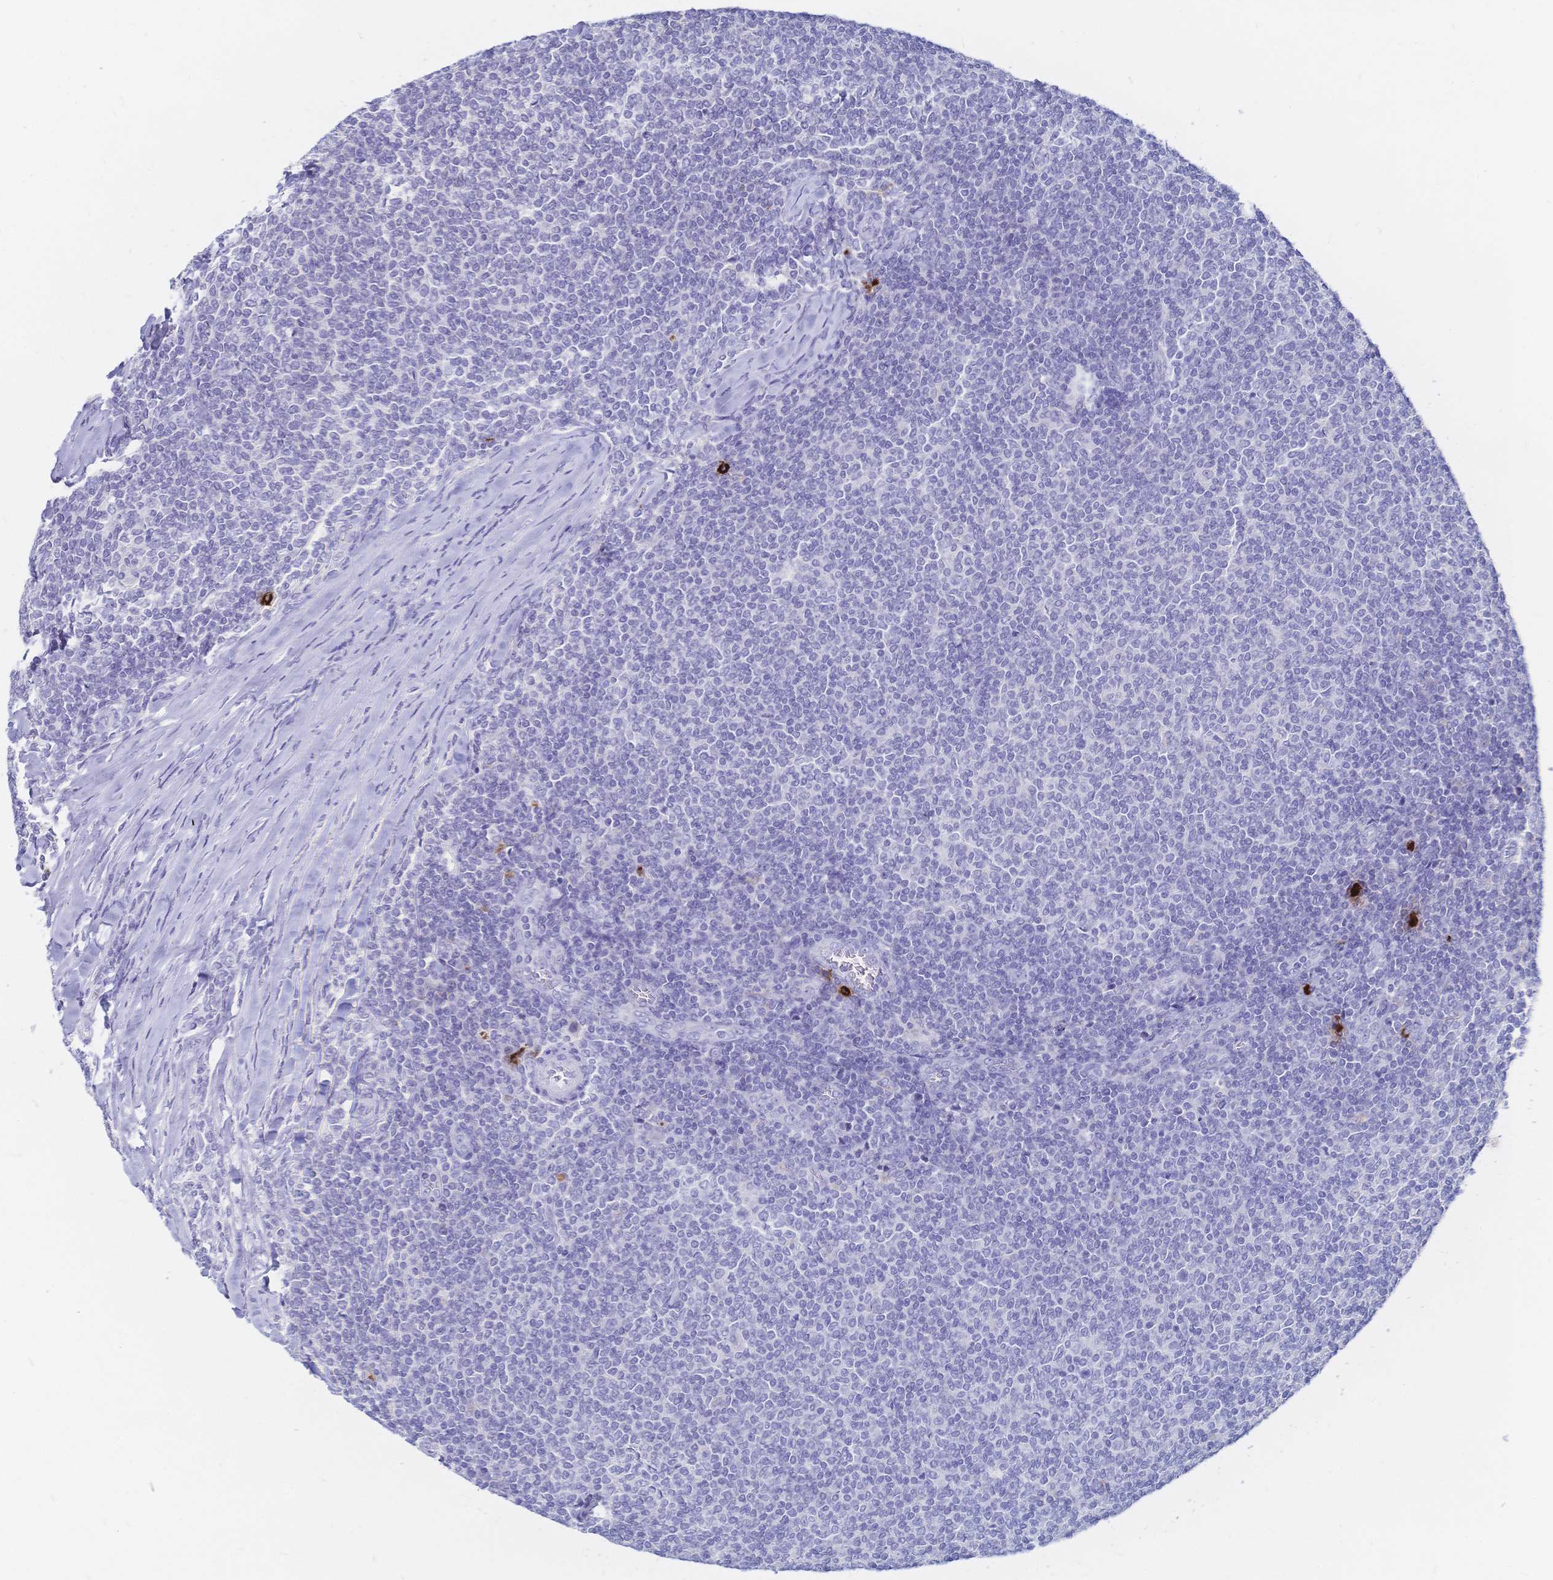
{"staining": {"intensity": "negative", "quantity": "none", "location": "none"}, "tissue": "lymphoma", "cell_type": "Tumor cells", "image_type": "cancer", "snomed": [{"axis": "morphology", "description": "Malignant lymphoma, non-Hodgkin's type, Low grade"}, {"axis": "topography", "description": "Lymph node"}], "caption": "Human lymphoma stained for a protein using immunohistochemistry (IHC) reveals no staining in tumor cells.", "gene": "IL2RB", "patient": {"sex": "male", "age": 52}}